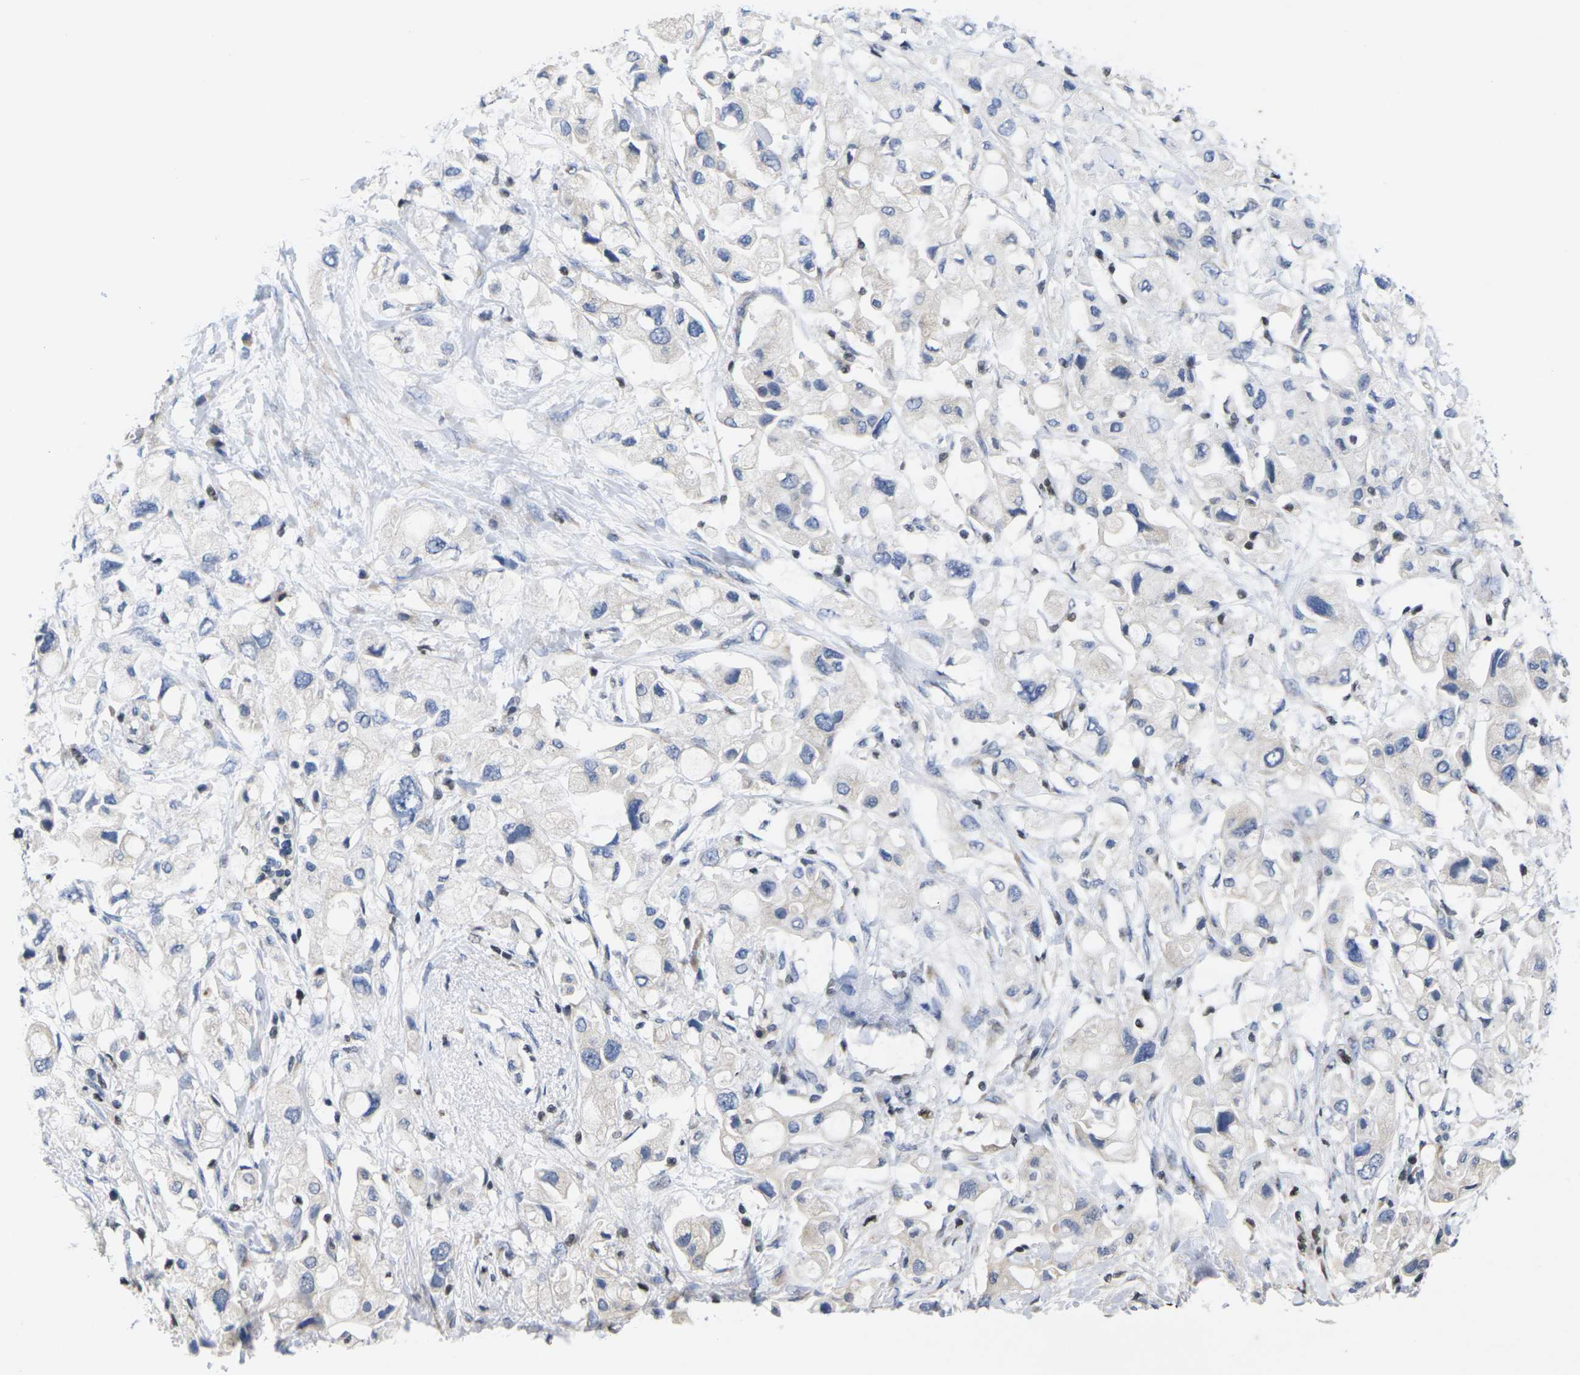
{"staining": {"intensity": "negative", "quantity": "none", "location": "none"}, "tissue": "pancreatic cancer", "cell_type": "Tumor cells", "image_type": "cancer", "snomed": [{"axis": "morphology", "description": "Adenocarcinoma, NOS"}, {"axis": "topography", "description": "Pancreas"}], "caption": "Protein analysis of pancreatic adenocarcinoma reveals no significant expression in tumor cells.", "gene": "IKZF1", "patient": {"sex": "female", "age": 56}}